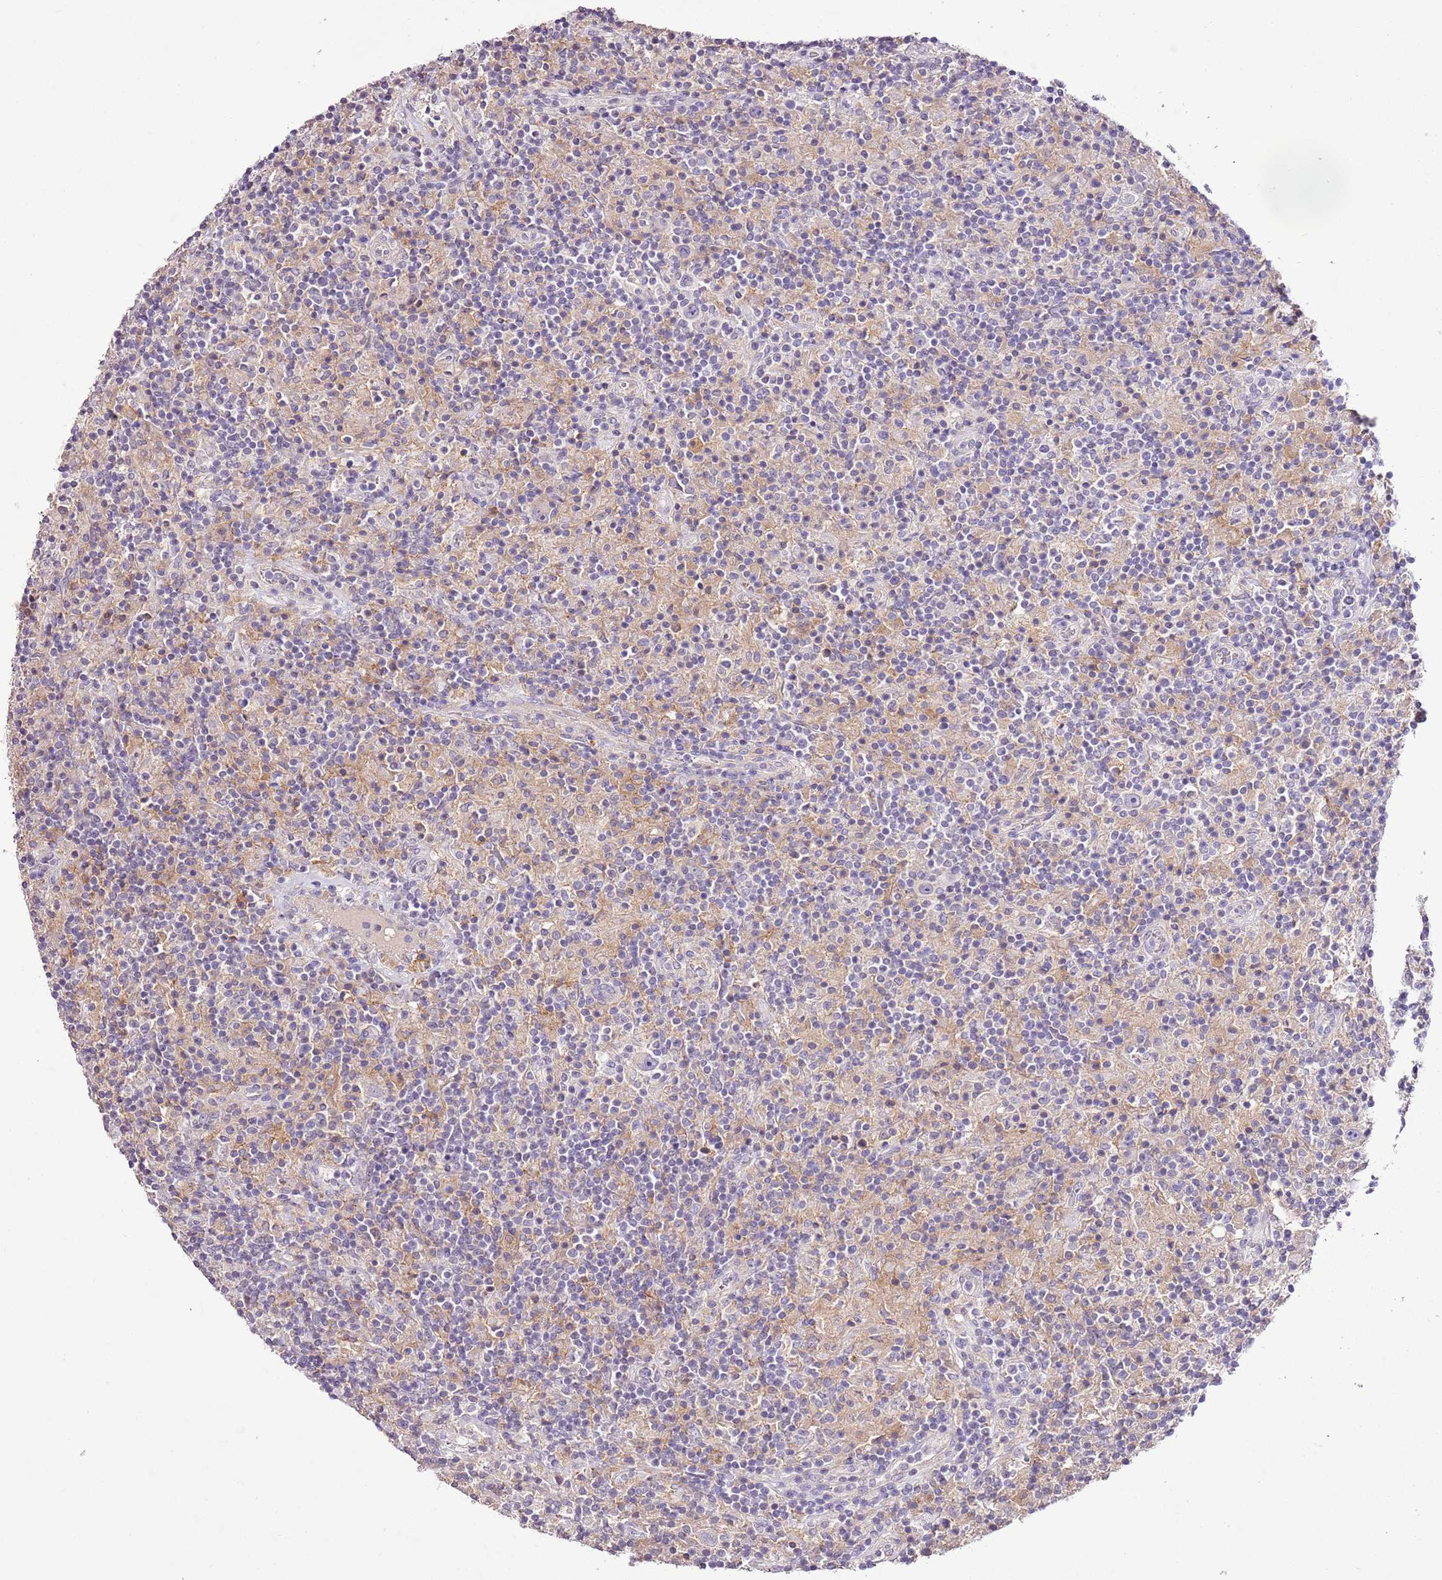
{"staining": {"intensity": "negative", "quantity": "none", "location": "none"}, "tissue": "lymphoma", "cell_type": "Tumor cells", "image_type": "cancer", "snomed": [{"axis": "morphology", "description": "Hodgkin's disease, NOS"}, {"axis": "topography", "description": "Lymph node"}], "caption": "Immunohistochemistry histopathology image of neoplastic tissue: Hodgkin's disease stained with DAB displays no significant protein positivity in tumor cells.", "gene": "CMKLR1", "patient": {"sex": "male", "age": 70}}